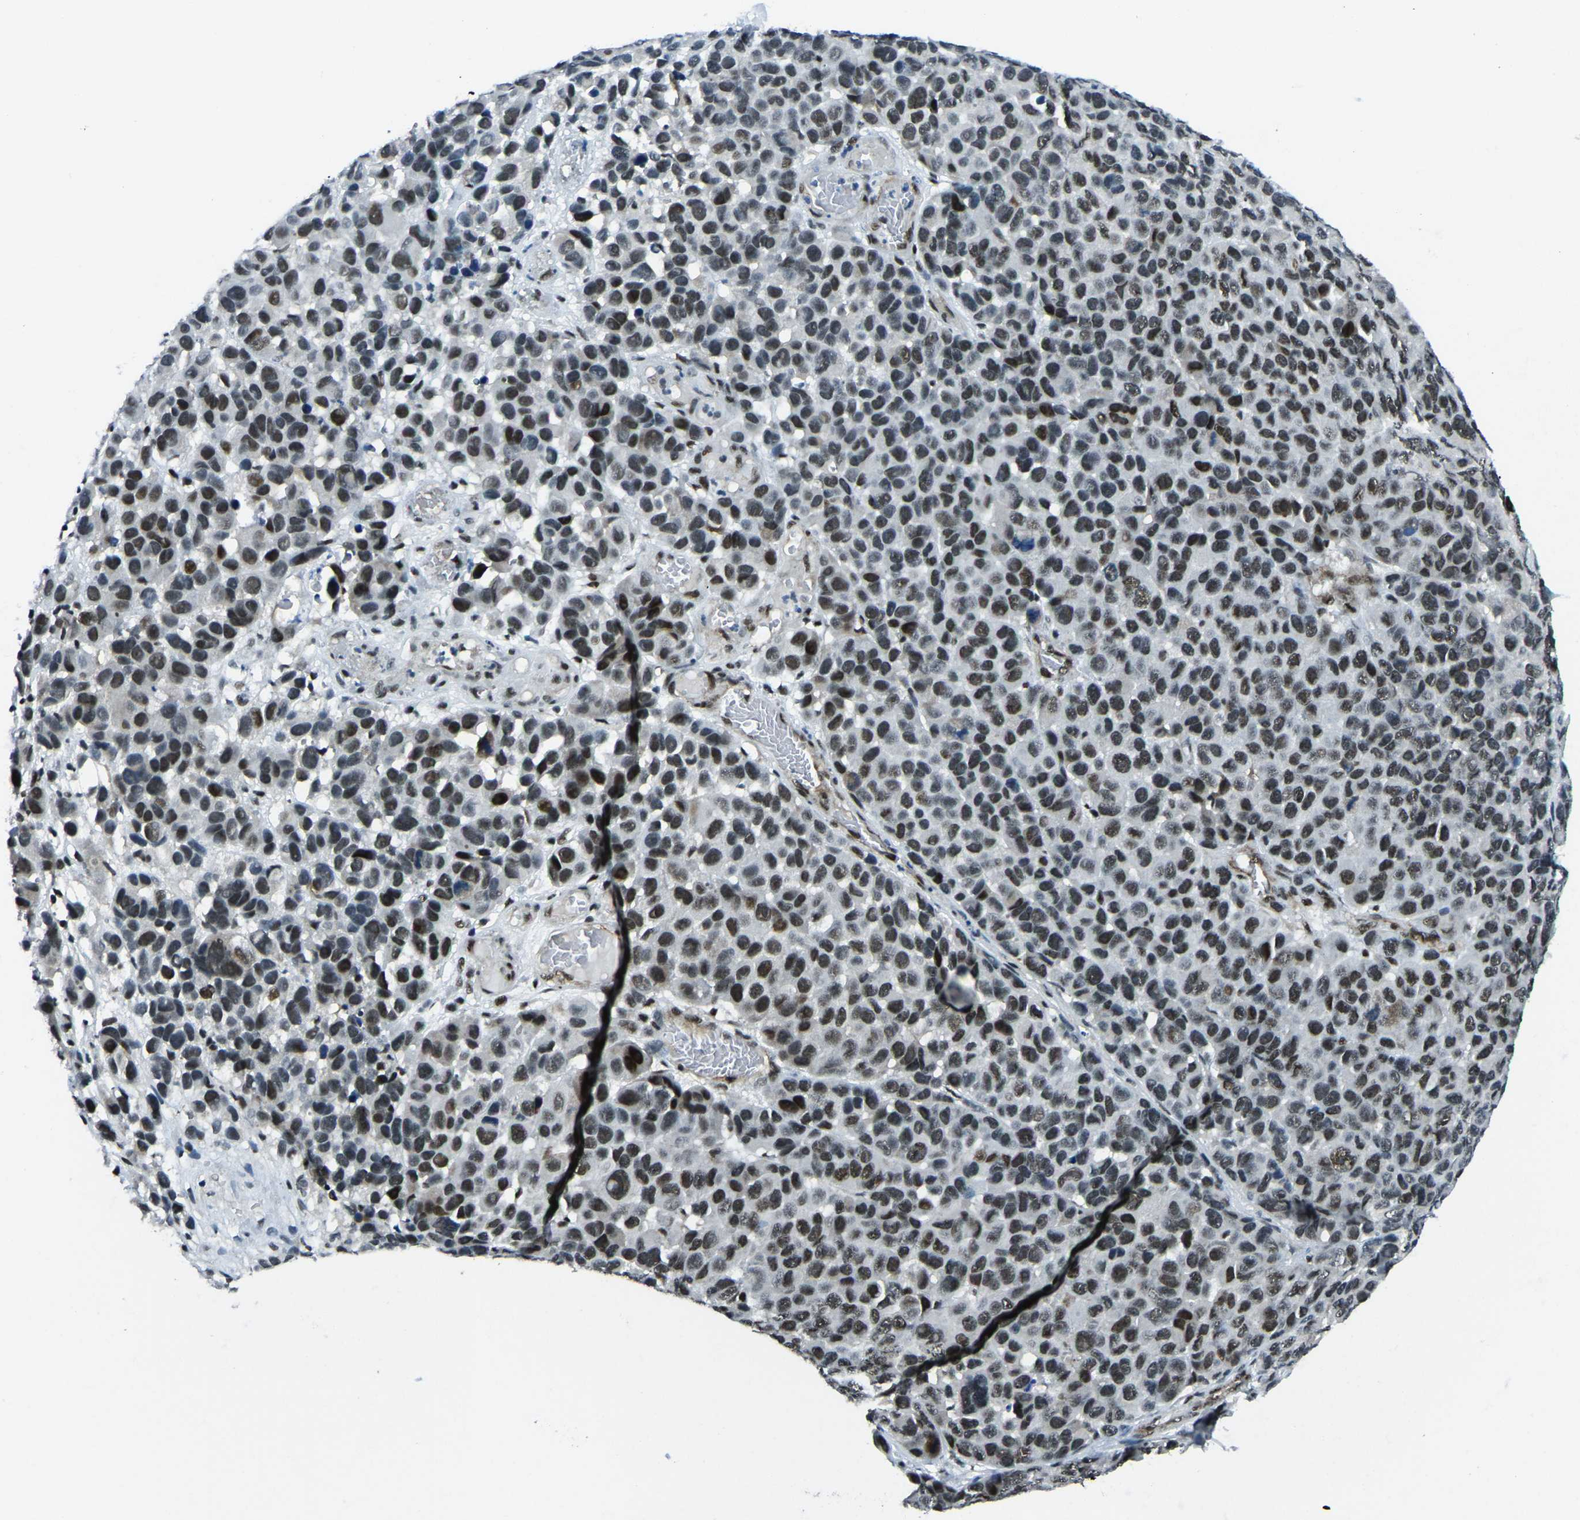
{"staining": {"intensity": "strong", "quantity": "25%-75%", "location": "nuclear"}, "tissue": "melanoma", "cell_type": "Tumor cells", "image_type": "cancer", "snomed": [{"axis": "morphology", "description": "Malignant melanoma, NOS"}, {"axis": "topography", "description": "Skin"}], "caption": "Melanoma stained for a protein demonstrates strong nuclear positivity in tumor cells.", "gene": "PRCC", "patient": {"sex": "male", "age": 53}}